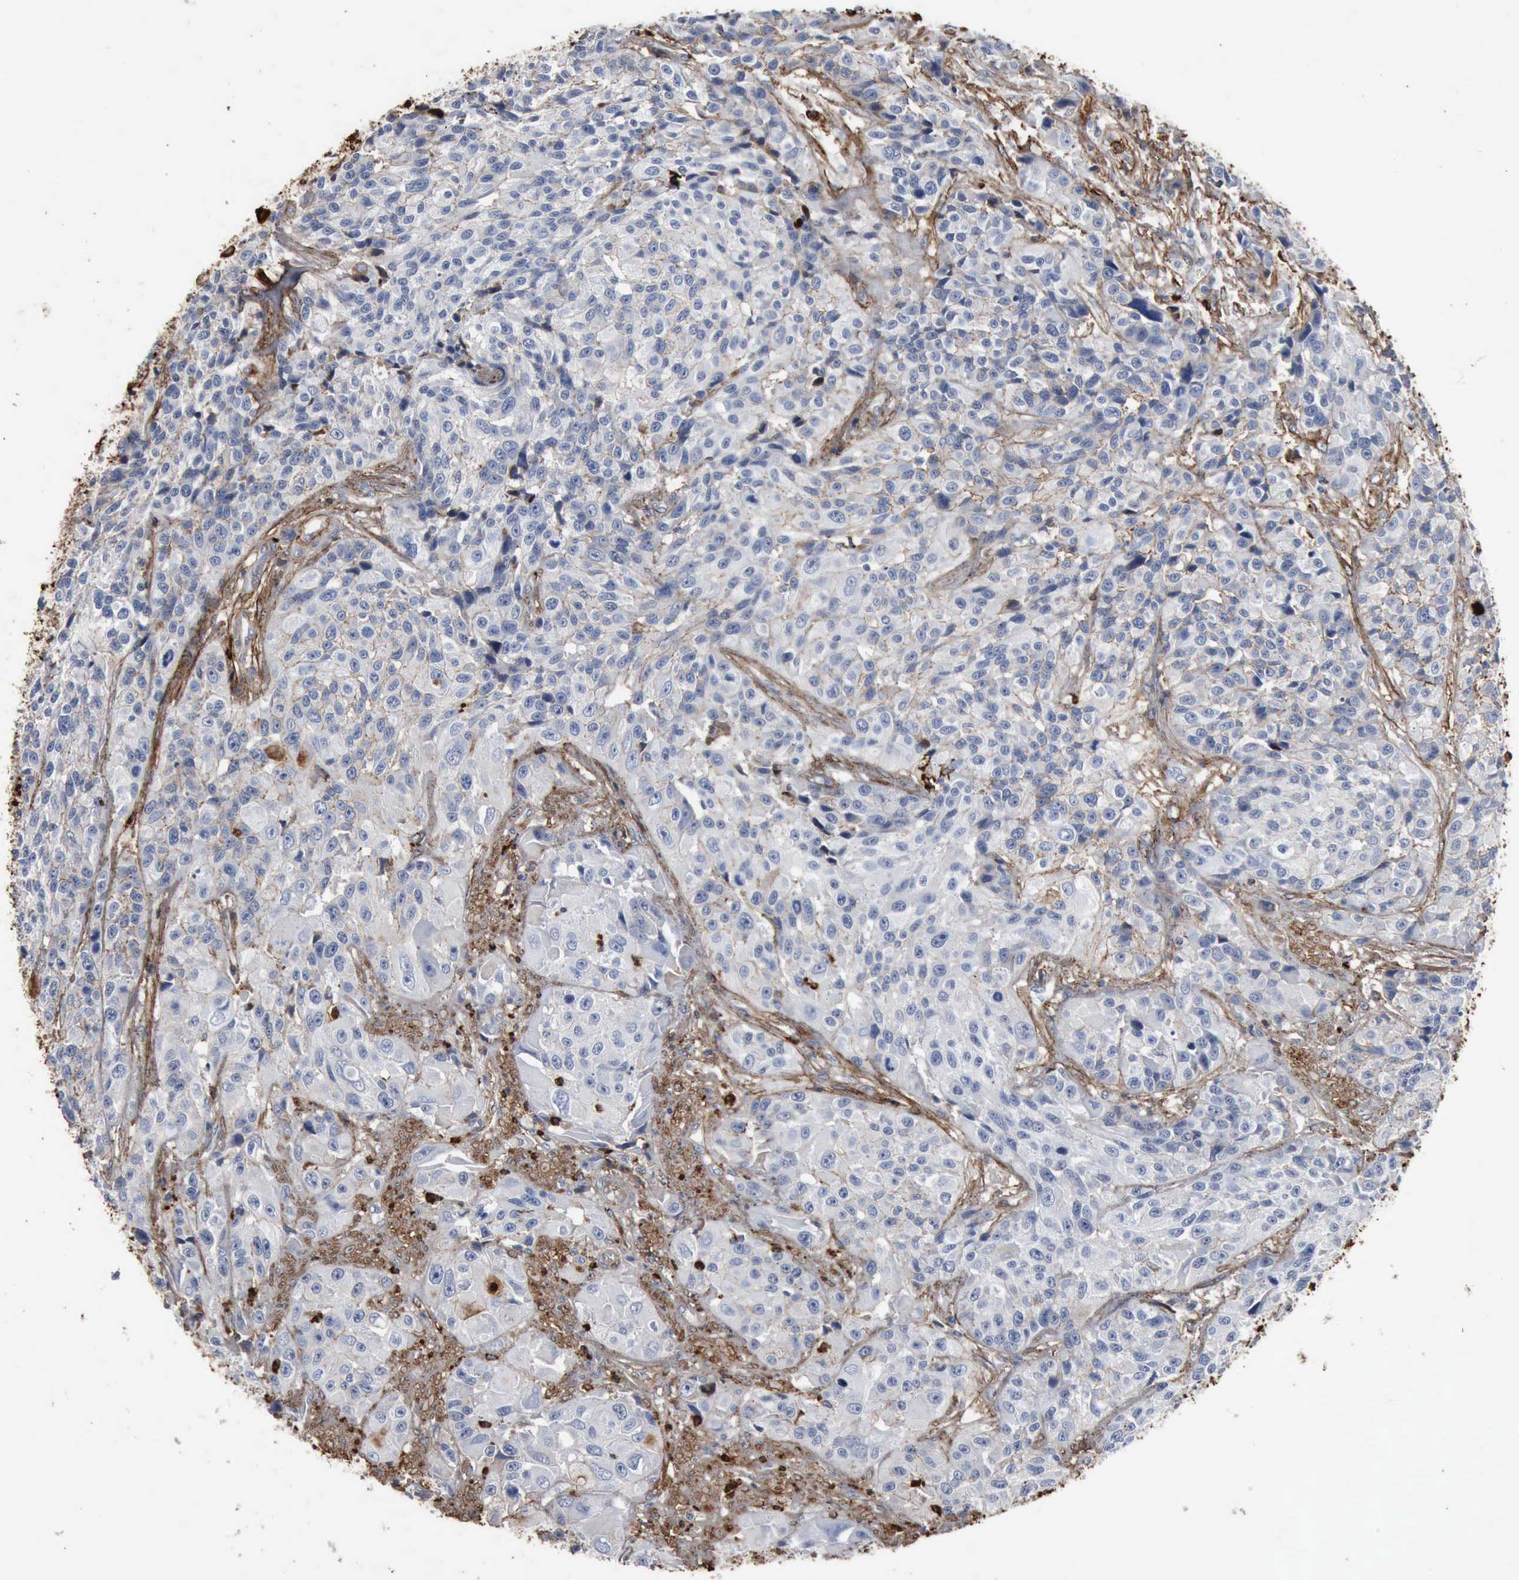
{"staining": {"intensity": "weak", "quantity": "<25%", "location": "cytoplasmic/membranous"}, "tissue": "urothelial cancer", "cell_type": "Tumor cells", "image_type": "cancer", "snomed": [{"axis": "morphology", "description": "Urothelial carcinoma, High grade"}, {"axis": "topography", "description": "Urinary bladder"}], "caption": "Immunohistochemical staining of human urothelial carcinoma (high-grade) demonstrates no significant positivity in tumor cells. (Brightfield microscopy of DAB (3,3'-diaminobenzidine) immunohistochemistry (IHC) at high magnification).", "gene": "FN1", "patient": {"sex": "female", "age": 81}}